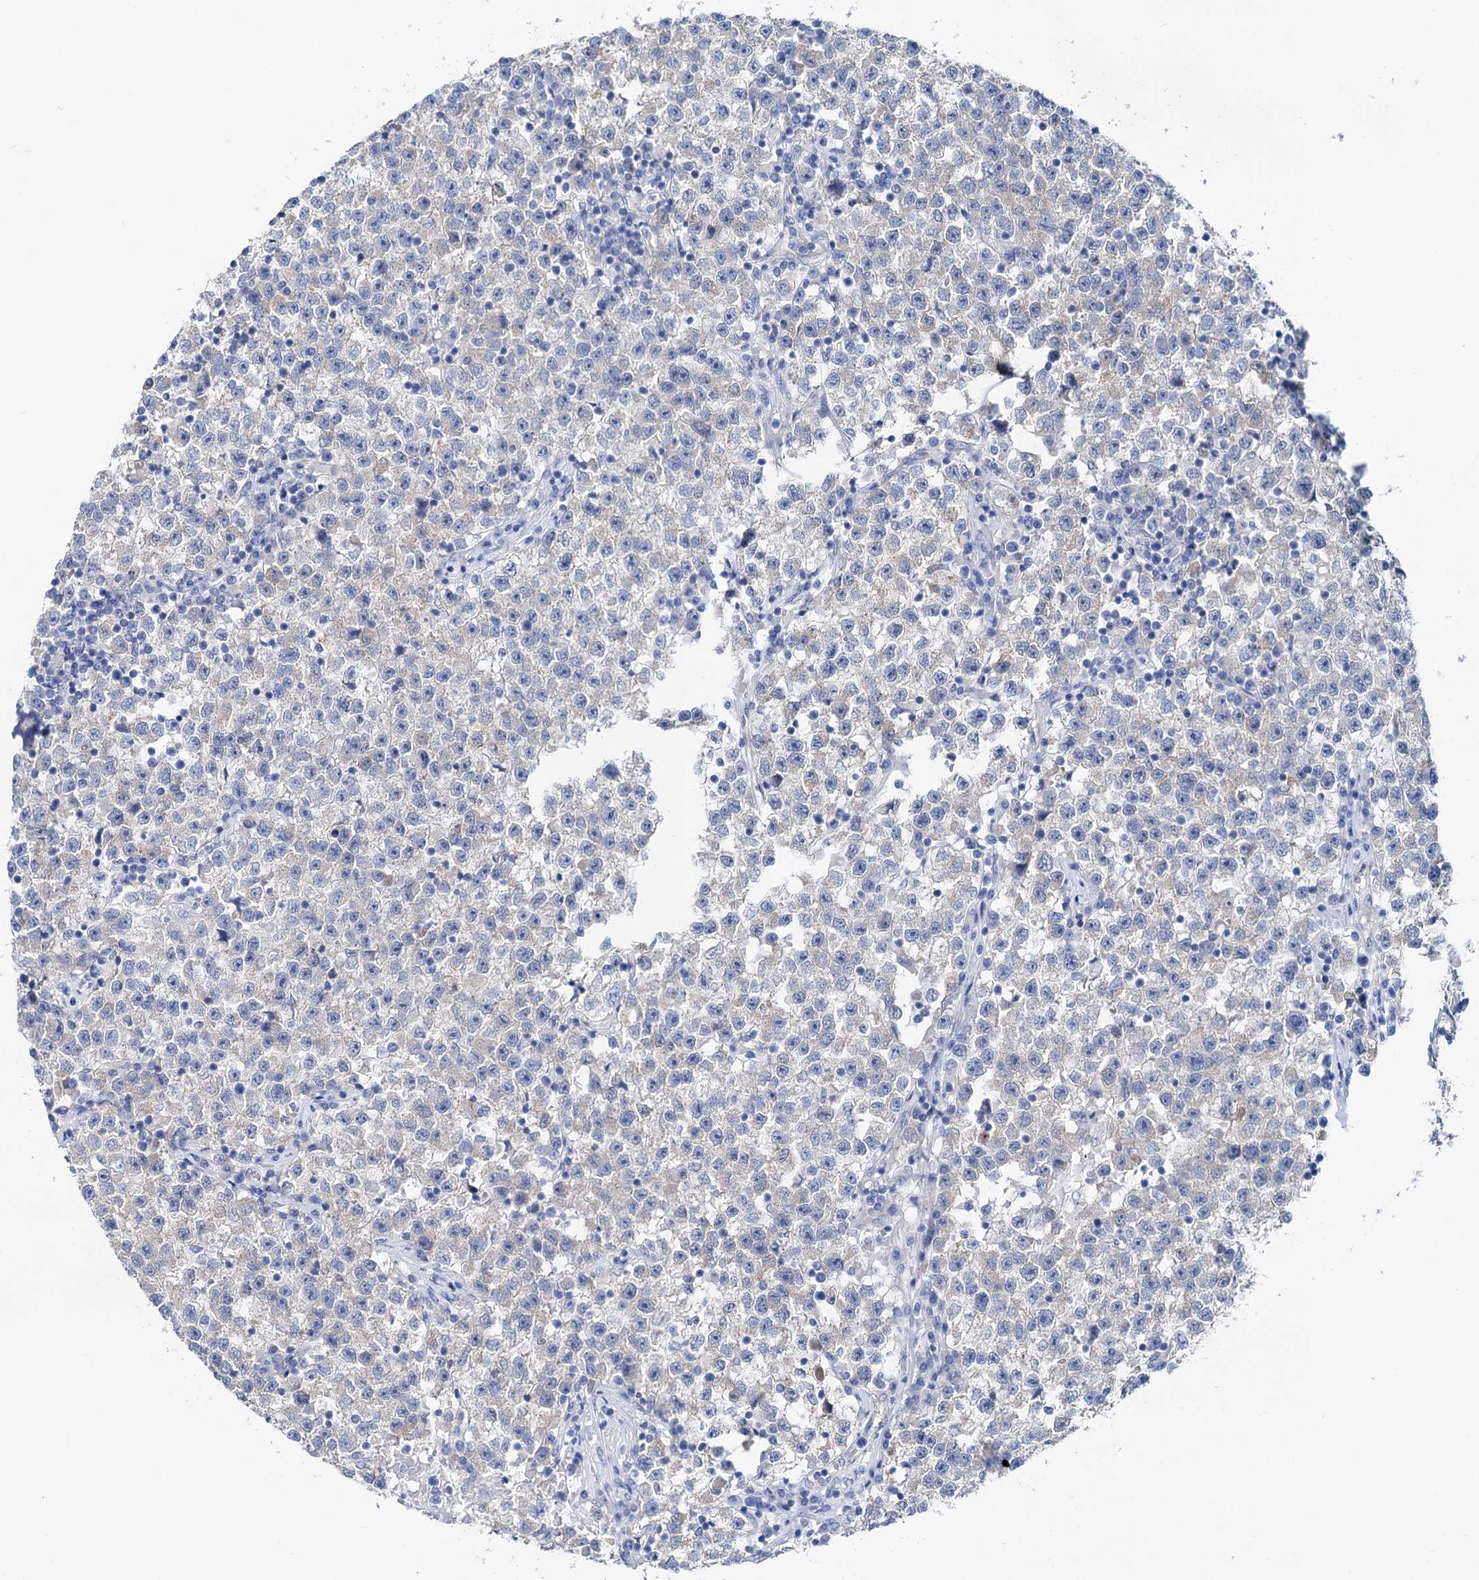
{"staining": {"intensity": "negative", "quantity": "none", "location": "none"}, "tissue": "testis cancer", "cell_type": "Tumor cells", "image_type": "cancer", "snomed": [{"axis": "morphology", "description": "Seminoma, NOS"}, {"axis": "topography", "description": "Testis"}], "caption": "IHC image of seminoma (testis) stained for a protein (brown), which demonstrates no staining in tumor cells.", "gene": "SHROOM1", "patient": {"sex": "male", "age": 22}}